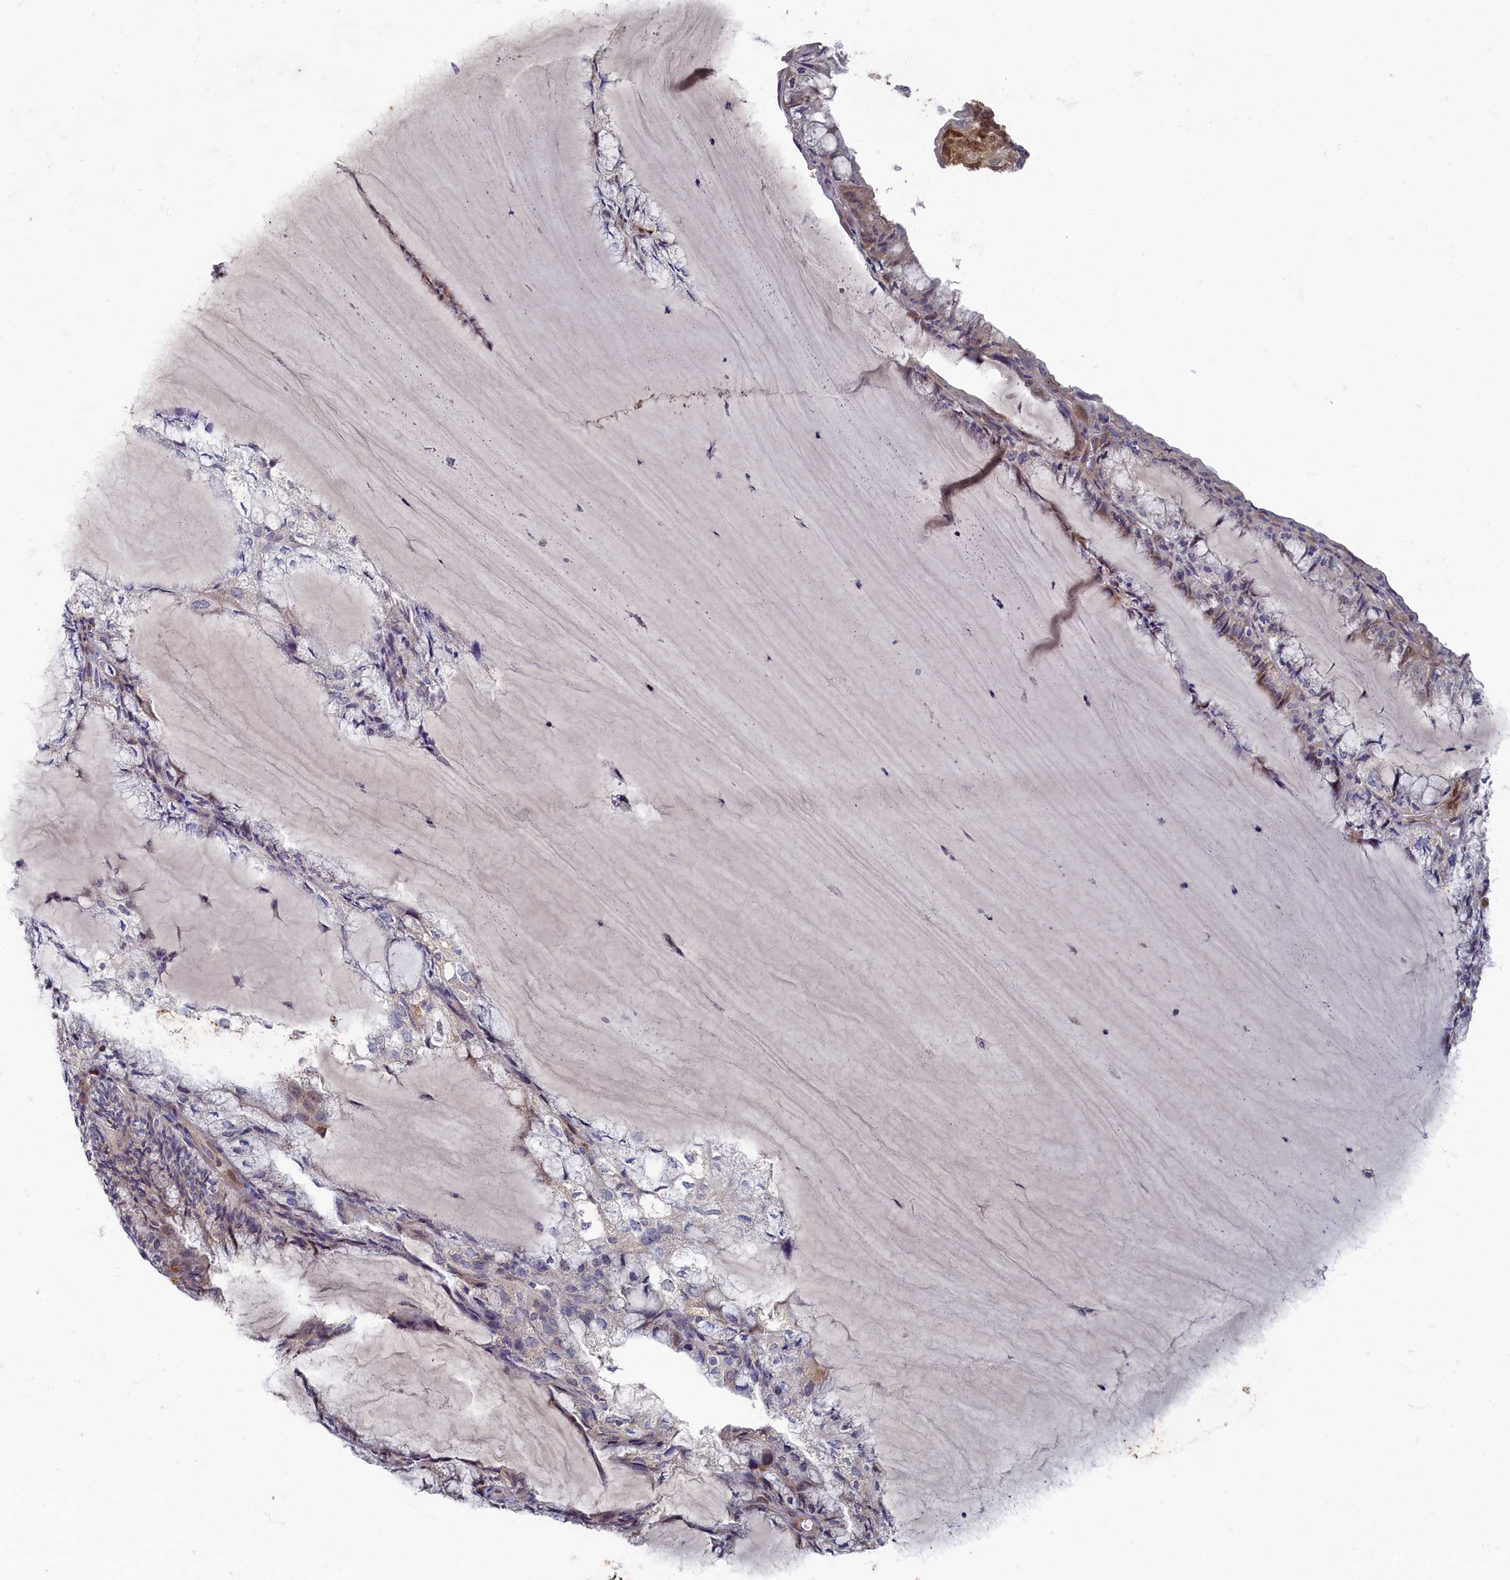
{"staining": {"intensity": "moderate", "quantity": "<25%", "location": "nuclear"}, "tissue": "endometrial cancer", "cell_type": "Tumor cells", "image_type": "cancer", "snomed": [{"axis": "morphology", "description": "Adenocarcinoma, NOS"}, {"axis": "topography", "description": "Endometrium"}], "caption": "Immunohistochemistry photomicrograph of adenocarcinoma (endometrial) stained for a protein (brown), which displays low levels of moderate nuclear positivity in approximately <25% of tumor cells.", "gene": "HUNK", "patient": {"sex": "female", "age": 81}}